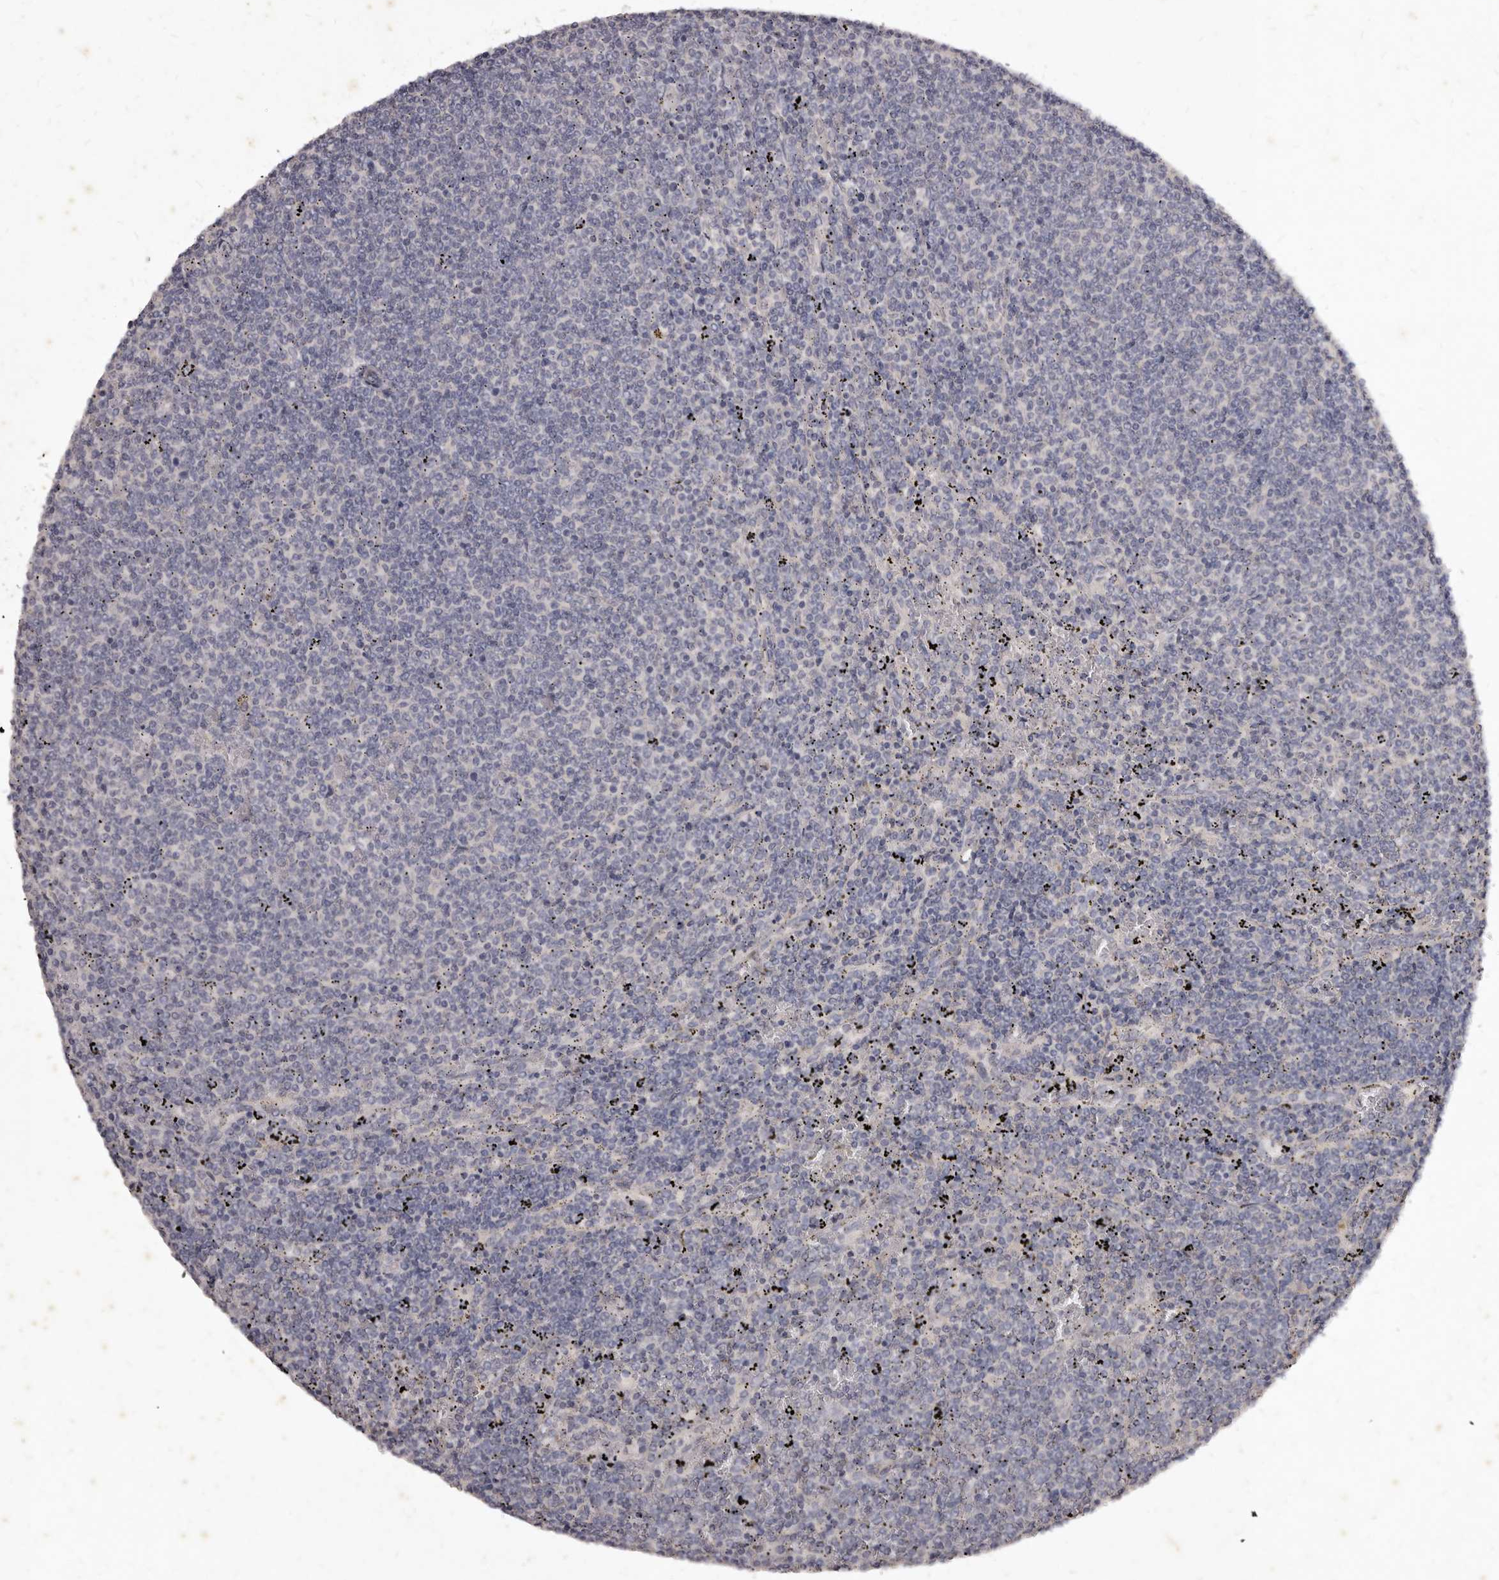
{"staining": {"intensity": "negative", "quantity": "none", "location": "none"}, "tissue": "lymphoma", "cell_type": "Tumor cells", "image_type": "cancer", "snomed": [{"axis": "morphology", "description": "Malignant lymphoma, non-Hodgkin's type, Low grade"}, {"axis": "topography", "description": "Spleen"}], "caption": "Protein analysis of low-grade malignant lymphoma, non-Hodgkin's type exhibits no significant positivity in tumor cells.", "gene": "GPRC5C", "patient": {"sex": "female", "age": 50}}